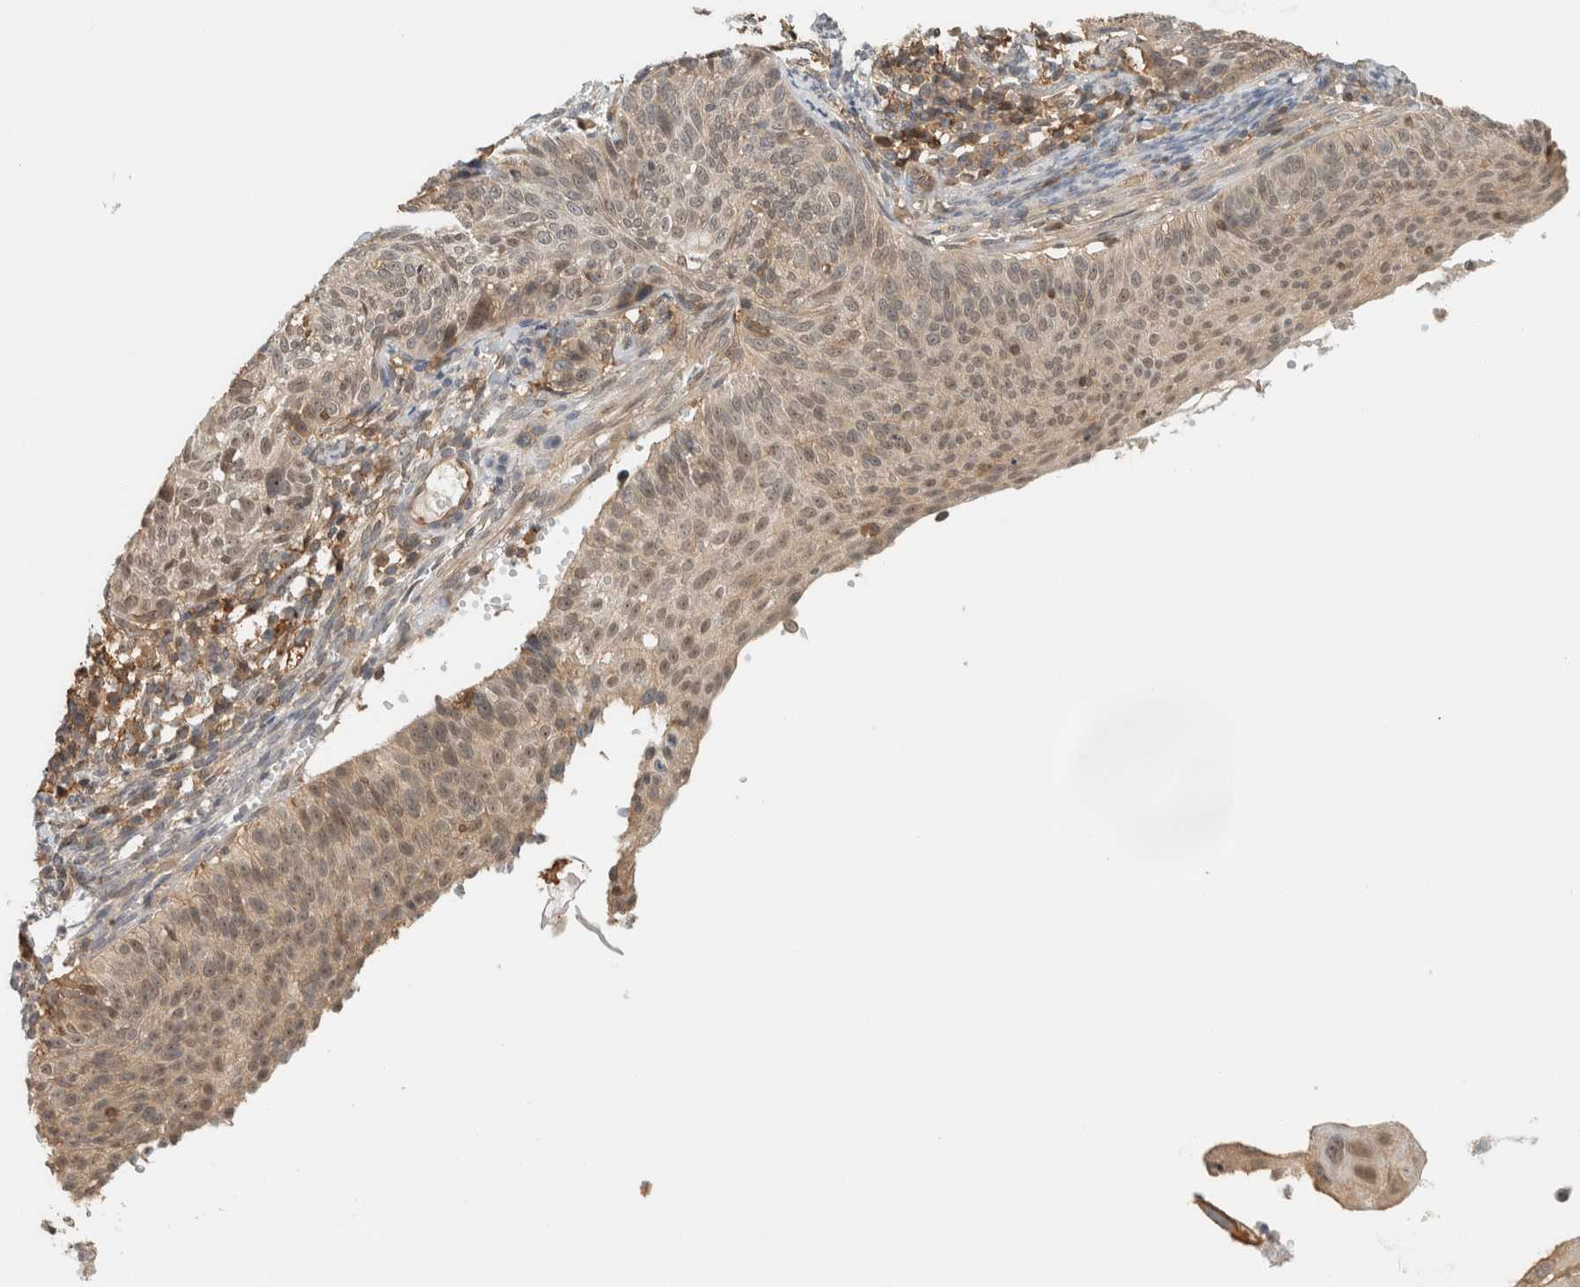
{"staining": {"intensity": "moderate", "quantity": "25%-75%", "location": "nuclear"}, "tissue": "cervical cancer", "cell_type": "Tumor cells", "image_type": "cancer", "snomed": [{"axis": "morphology", "description": "Squamous cell carcinoma, NOS"}, {"axis": "topography", "description": "Cervix"}], "caption": "Immunohistochemical staining of cervical squamous cell carcinoma demonstrates medium levels of moderate nuclear protein positivity in about 25%-75% of tumor cells.", "gene": "PFDN4", "patient": {"sex": "female", "age": 70}}